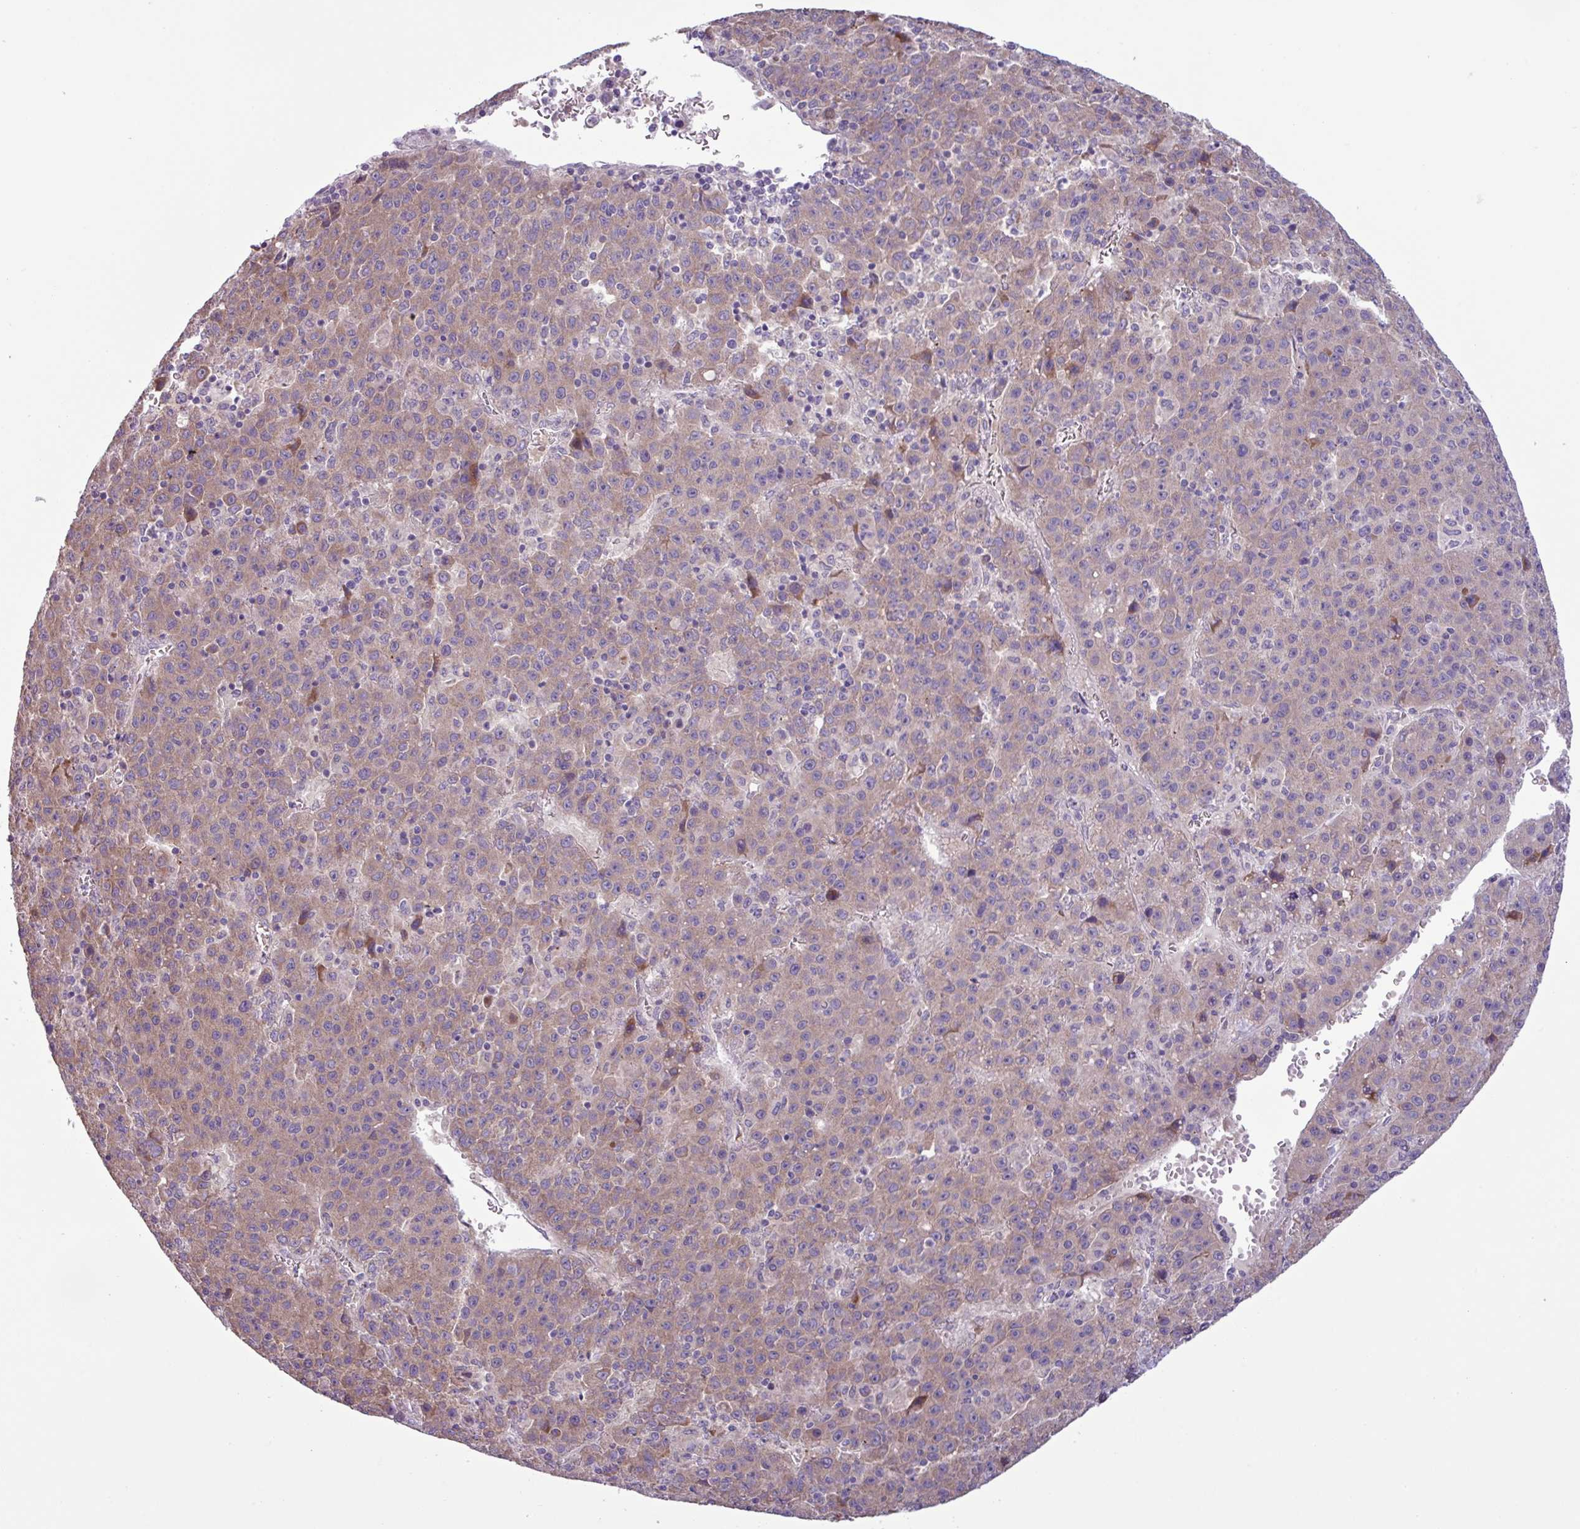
{"staining": {"intensity": "weak", "quantity": ">75%", "location": "cytoplasmic/membranous"}, "tissue": "liver cancer", "cell_type": "Tumor cells", "image_type": "cancer", "snomed": [{"axis": "morphology", "description": "Carcinoma, Hepatocellular, NOS"}, {"axis": "topography", "description": "Liver"}], "caption": "Immunohistochemistry (IHC) micrograph of neoplastic tissue: liver hepatocellular carcinoma stained using immunohistochemistry (IHC) displays low levels of weak protein expression localized specifically in the cytoplasmic/membranous of tumor cells, appearing as a cytoplasmic/membranous brown color.", "gene": "C20orf27", "patient": {"sex": "female", "age": 53}}